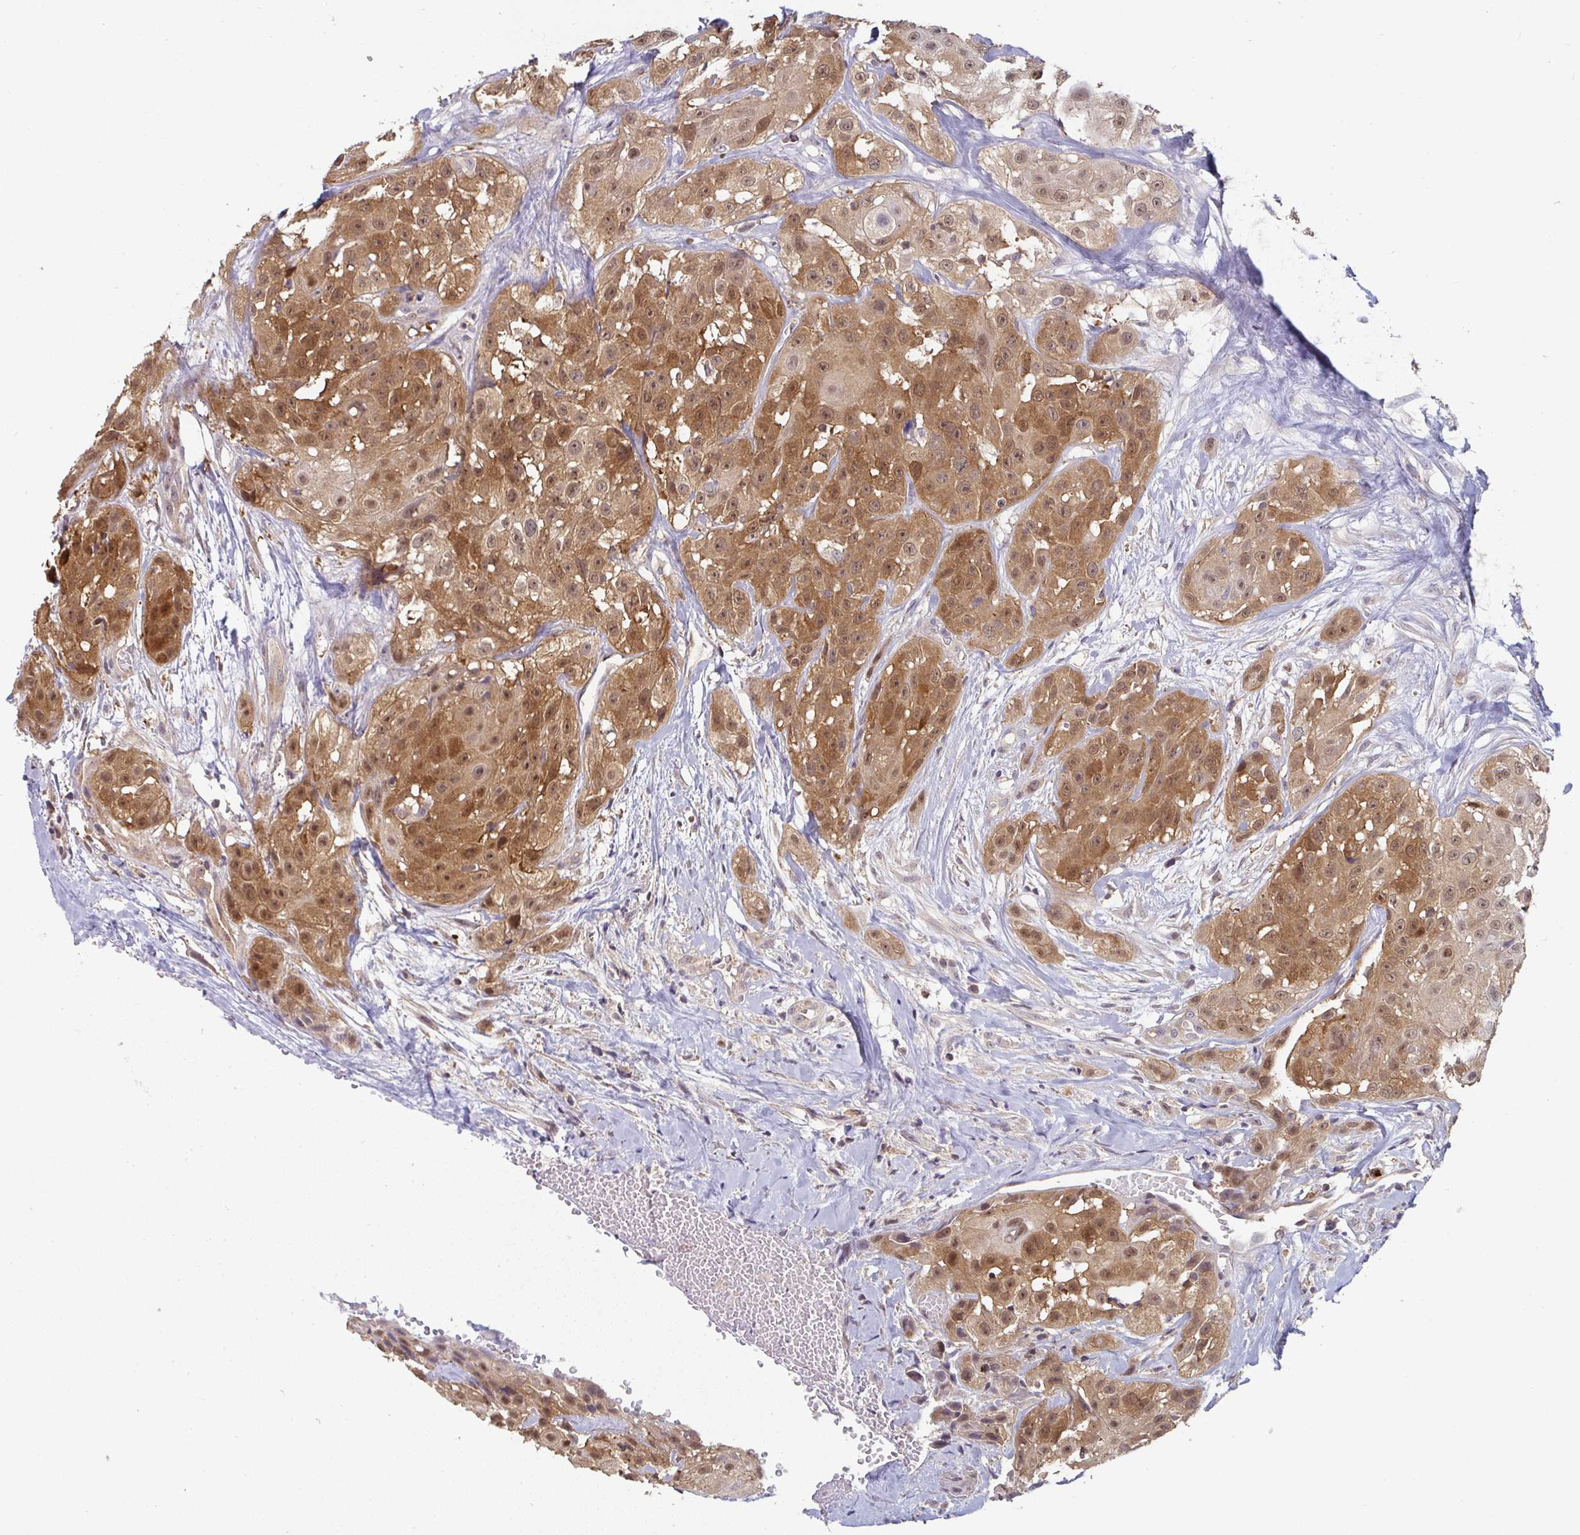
{"staining": {"intensity": "moderate", "quantity": ">75%", "location": "cytoplasmic/membranous,nuclear"}, "tissue": "head and neck cancer", "cell_type": "Tumor cells", "image_type": "cancer", "snomed": [{"axis": "morphology", "description": "Squamous cell carcinoma, NOS"}, {"axis": "topography", "description": "Head-Neck"}], "caption": "High-magnification brightfield microscopy of squamous cell carcinoma (head and neck) stained with DAB (brown) and counterstained with hematoxylin (blue). tumor cells exhibit moderate cytoplasmic/membranous and nuclear positivity is present in approximately>75% of cells. The staining is performed using DAB brown chromogen to label protein expression. The nuclei are counter-stained blue using hematoxylin.", "gene": "RANGRF", "patient": {"sex": "male", "age": 83}}